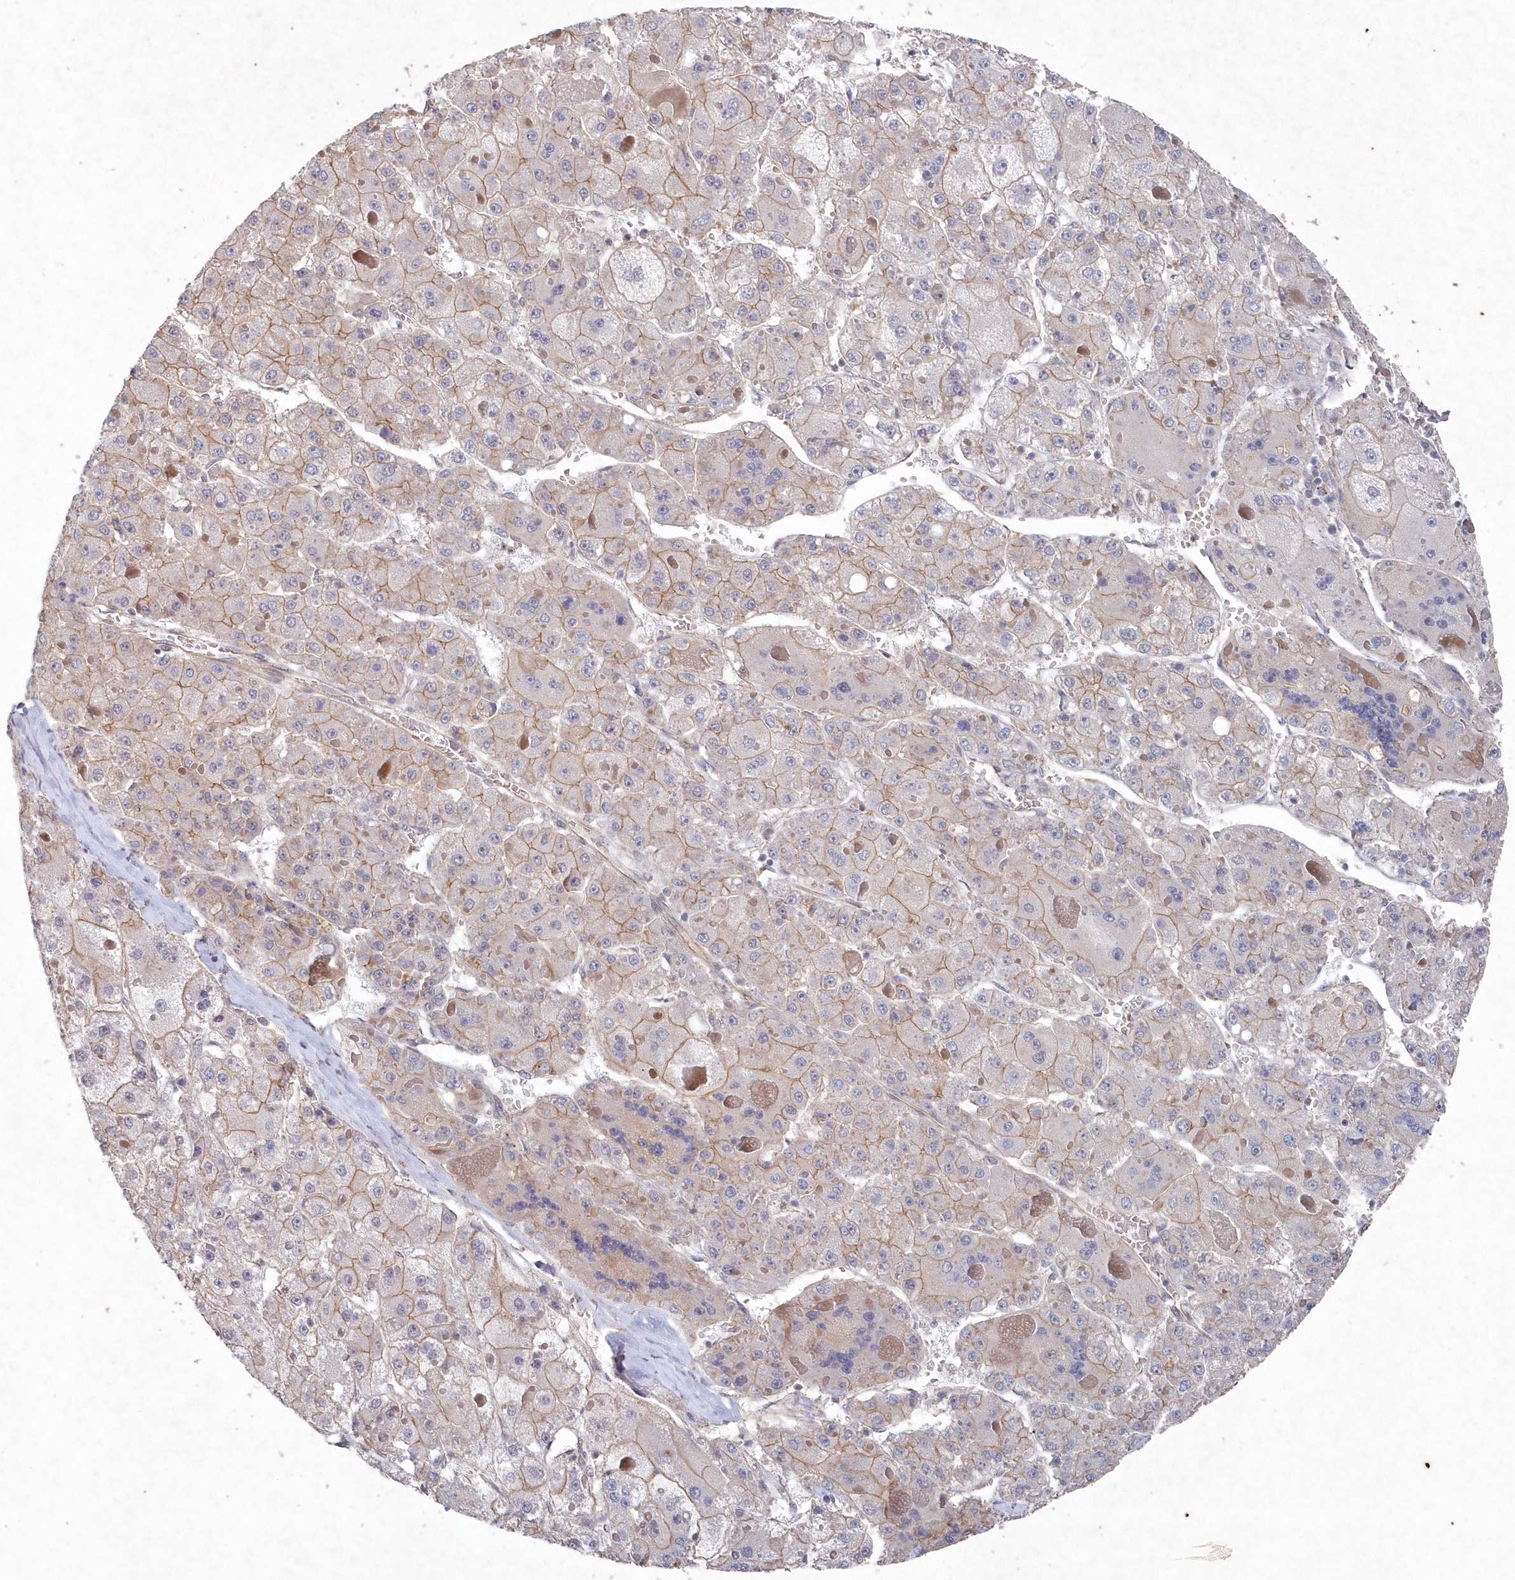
{"staining": {"intensity": "moderate", "quantity": "25%-75%", "location": "cytoplasmic/membranous"}, "tissue": "liver cancer", "cell_type": "Tumor cells", "image_type": "cancer", "snomed": [{"axis": "morphology", "description": "Carcinoma, Hepatocellular, NOS"}, {"axis": "topography", "description": "Liver"}], "caption": "Liver hepatocellular carcinoma stained with a brown dye displays moderate cytoplasmic/membranous positive positivity in about 25%-75% of tumor cells.", "gene": "VSIG2", "patient": {"sex": "female", "age": 73}}